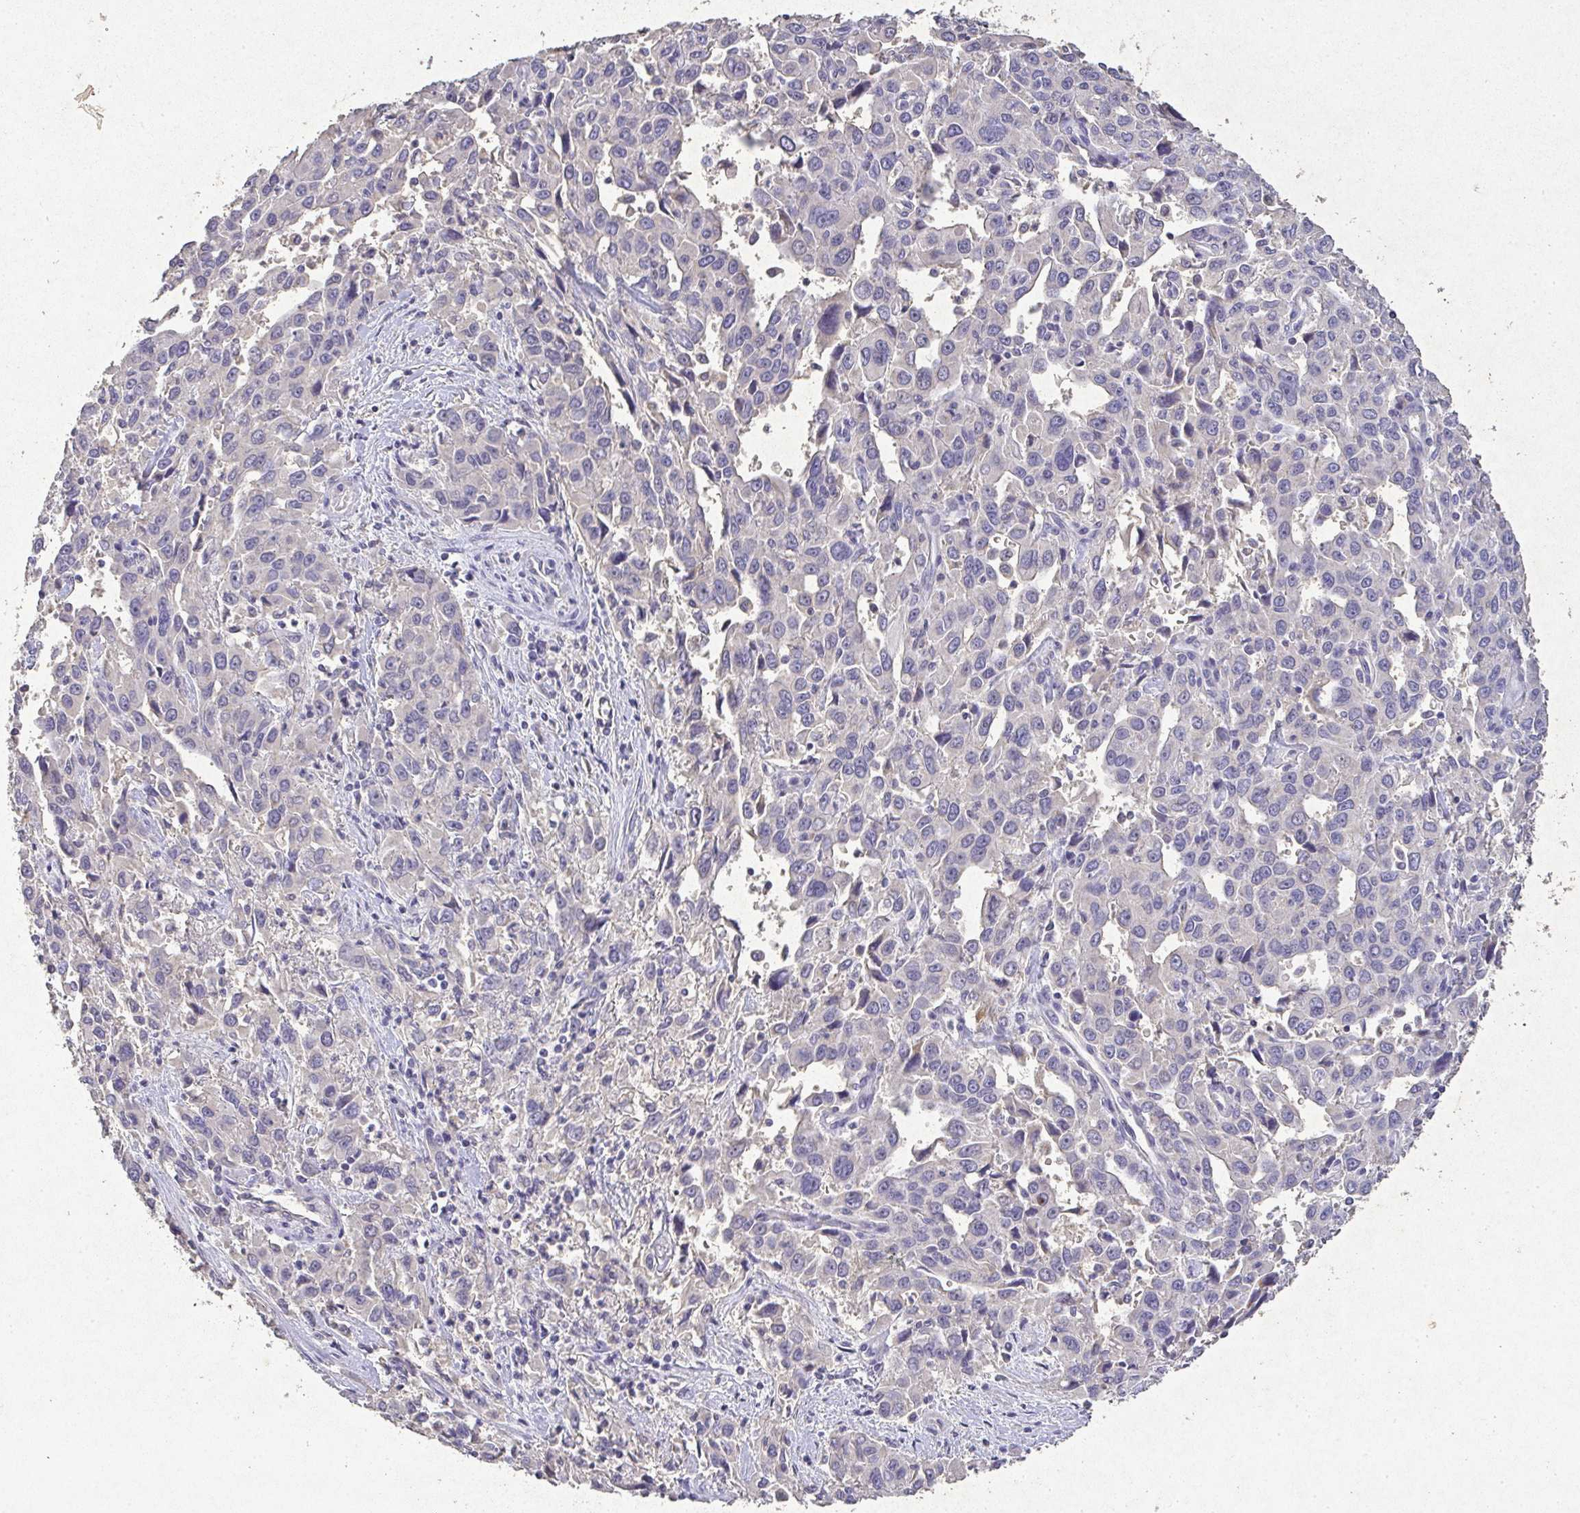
{"staining": {"intensity": "negative", "quantity": "none", "location": "none"}, "tissue": "liver cancer", "cell_type": "Tumor cells", "image_type": "cancer", "snomed": [{"axis": "morphology", "description": "Carcinoma, Hepatocellular, NOS"}, {"axis": "topography", "description": "Liver"}], "caption": "A histopathology image of liver cancer stained for a protein exhibits no brown staining in tumor cells. Brightfield microscopy of immunohistochemistry stained with DAB (3,3'-diaminobenzidine) (brown) and hematoxylin (blue), captured at high magnification.", "gene": "RPS2", "patient": {"sex": "male", "age": 63}}